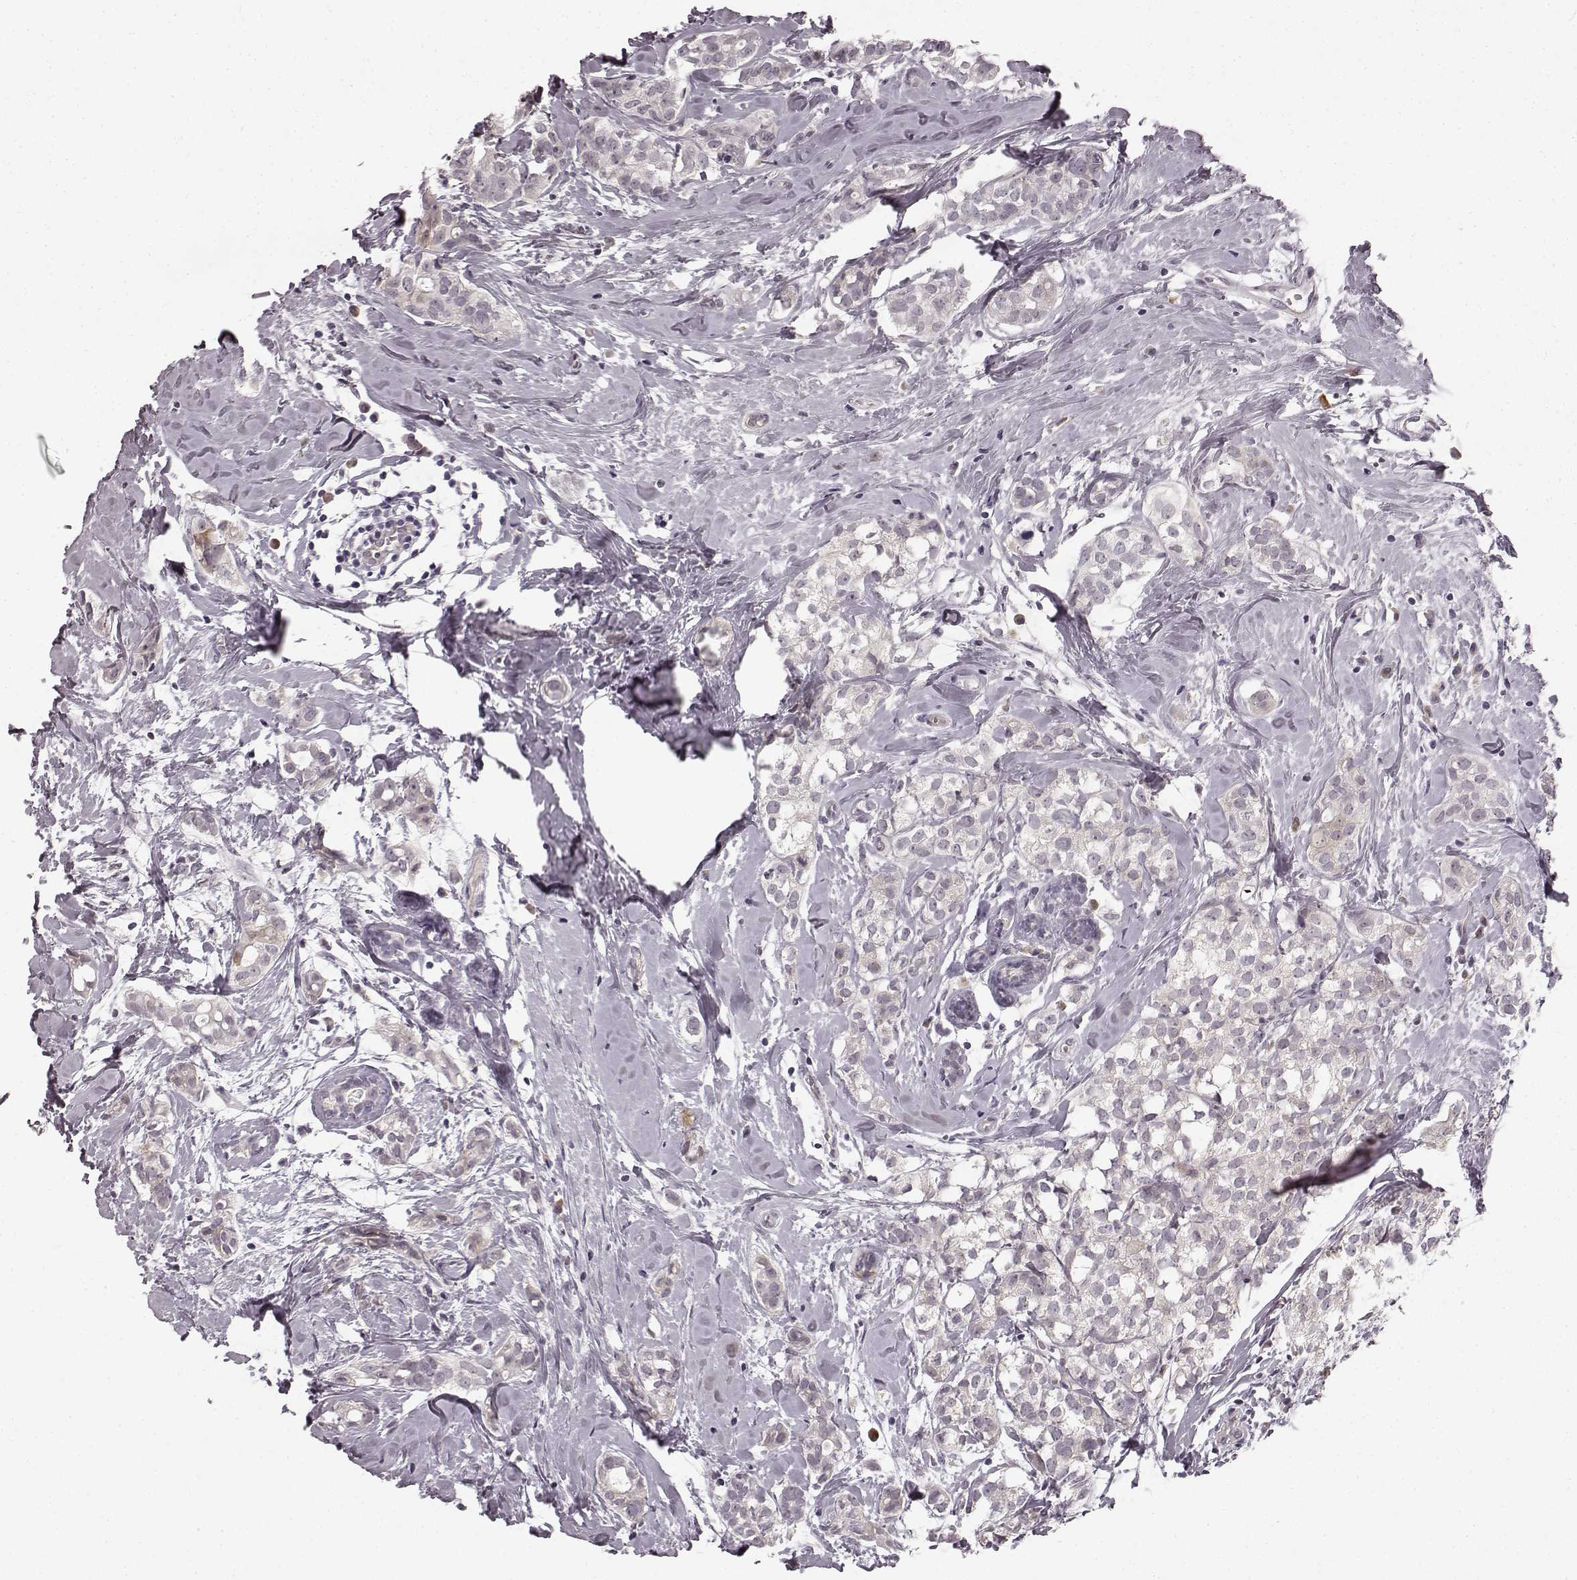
{"staining": {"intensity": "negative", "quantity": "none", "location": "none"}, "tissue": "breast cancer", "cell_type": "Tumor cells", "image_type": "cancer", "snomed": [{"axis": "morphology", "description": "Duct carcinoma"}, {"axis": "topography", "description": "Breast"}], "caption": "Infiltrating ductal carcinoma (breast) stained for a protein using immunohistochemistry shows no positivity tumor cells.", "gene": "FAM234B", "patient": {"sex": "female", "age": 40}}